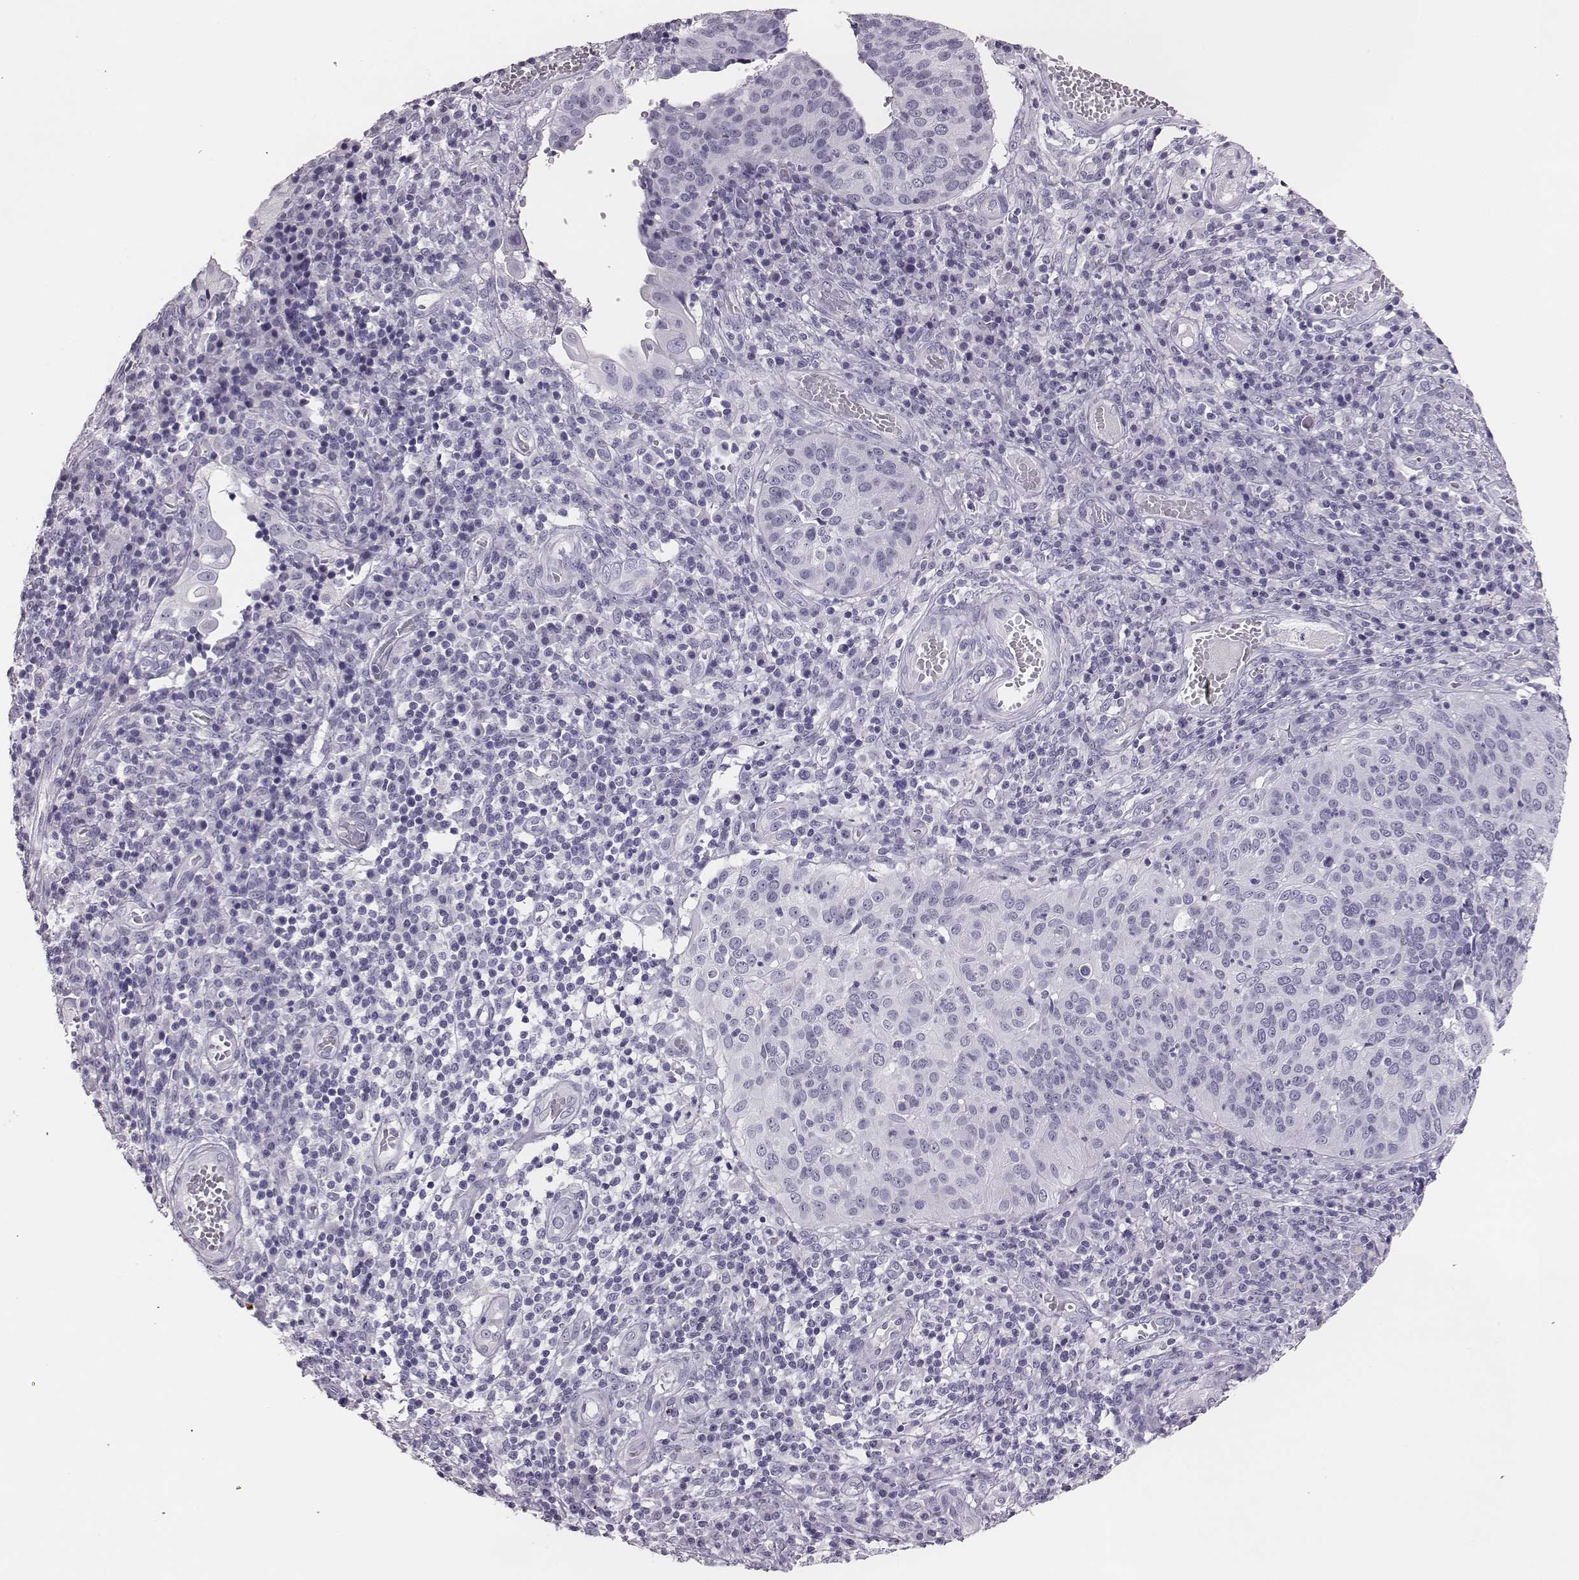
{"staining": {"intensity": "negative", "quantity": "none", "location": "none"}, "tissue": "cervical cancer", "cell_type": "Tumor cells", "image_type": "cancer", "snomed": [{"axis": "morphology", "description": "Squamous cell carcinoma, NOS"}, {"axis": "topography", "description": "Cervix"}], "caption": "Immunohistochemistry (IHC) histopathology image of cervical squamous cell carcinoma stained for a protein (brown), which displays no expression in tumor cells.", "gene": "H1-6", "patient": {"sex": "female", "age": 39}}